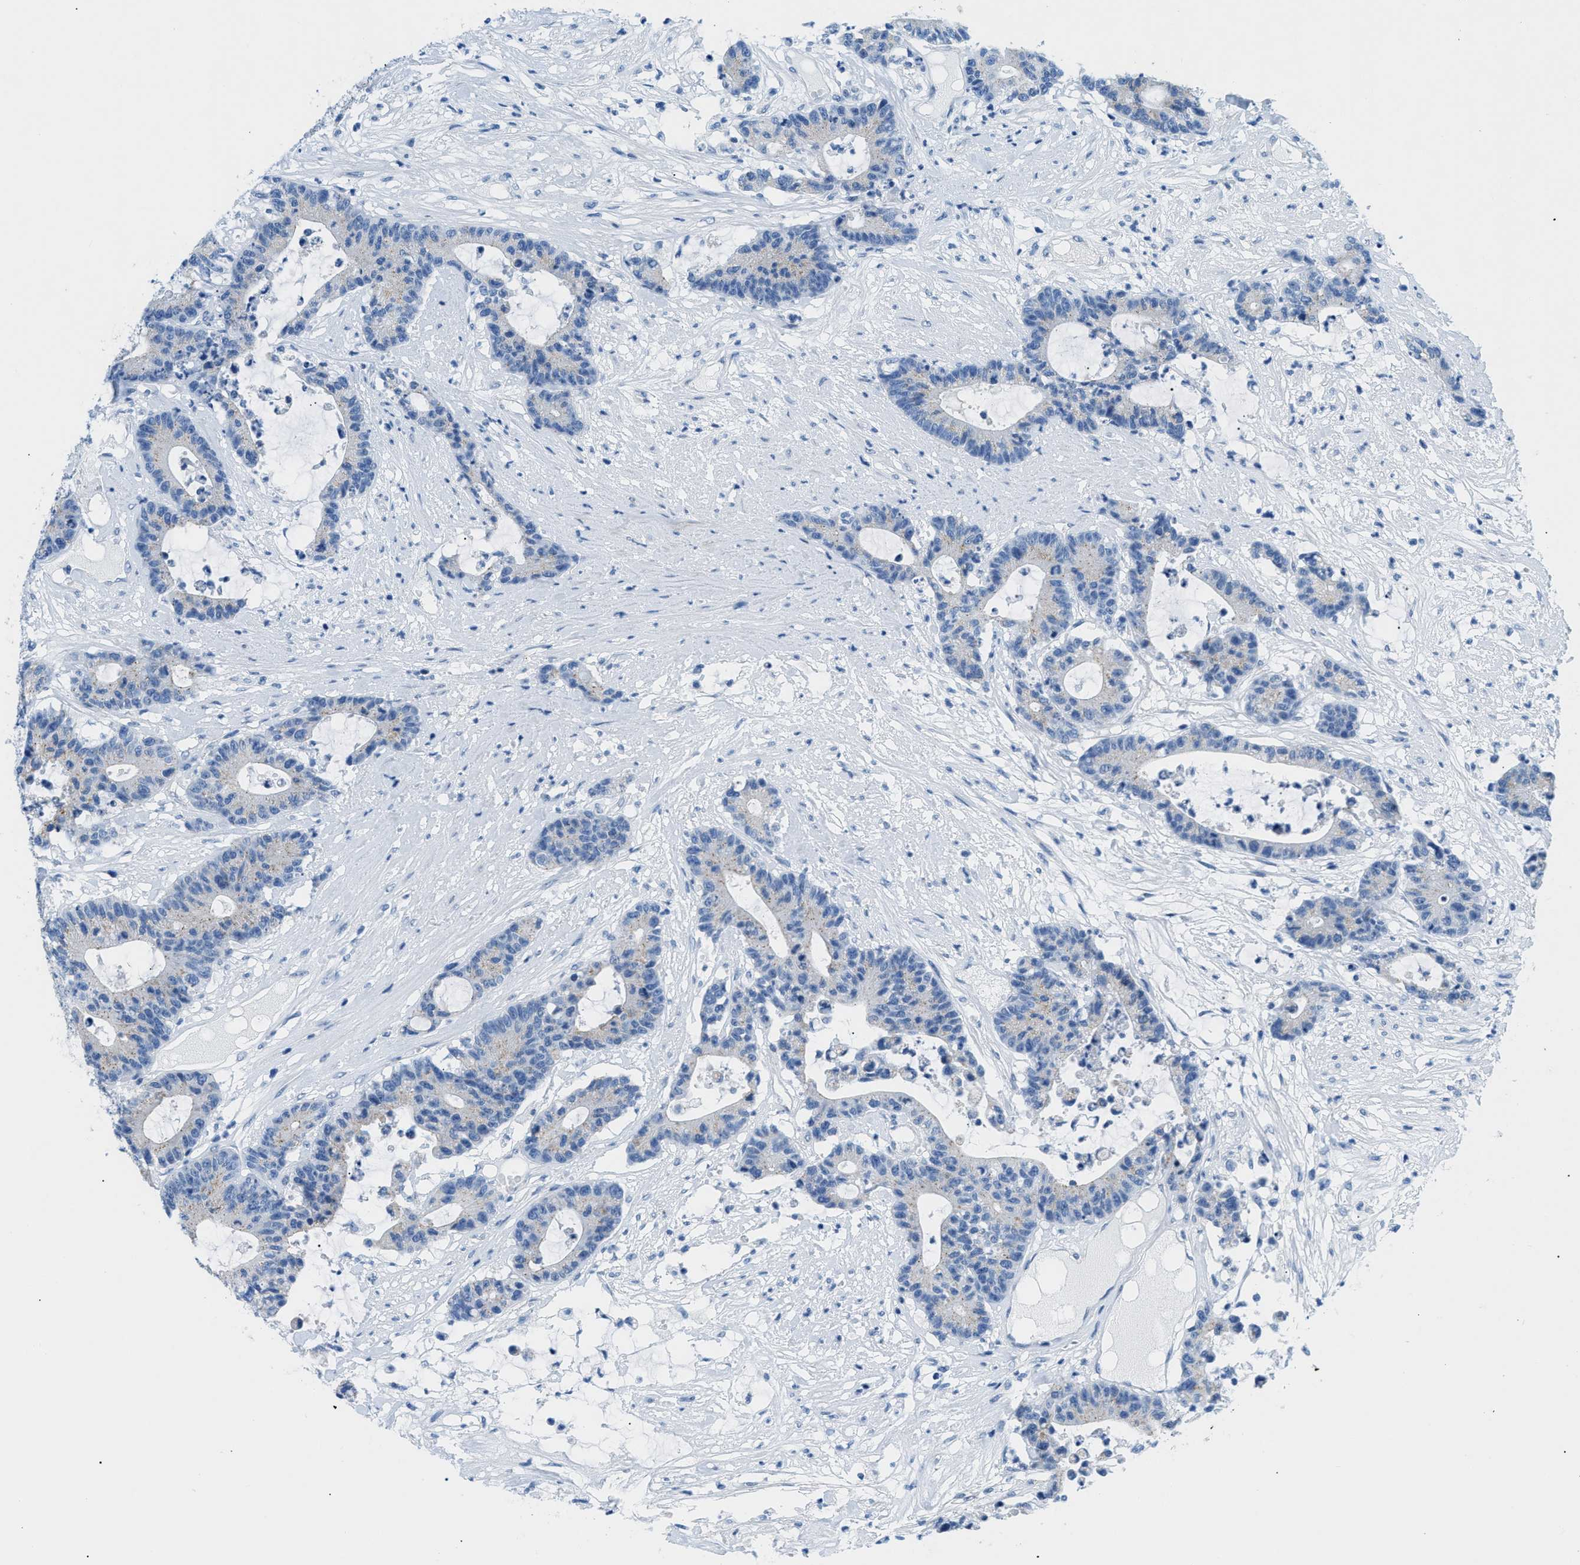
{"staining": {"intensity": "negative", "quantity": "none", "location": "none"}, "tissue": "colorectal cancer", "cell_type": "Tumor cells", "image_type": "cancer", "snomed": [{"axis": "morphology", "description": "Adenocarcinoma, NOS"}, {"axis": "topography", "description": "Colon"}], "caption": "IHC photomicrograph of adenocarcinoma (colorectal) stained for a protein (brown), which demonstrates no staining in tumor cells. (Immunohistochemistry (ihc), brightfield microscopy, high magnification).", "gene": "FDCSP", "patient": {"sex": "female", "age": 84}}